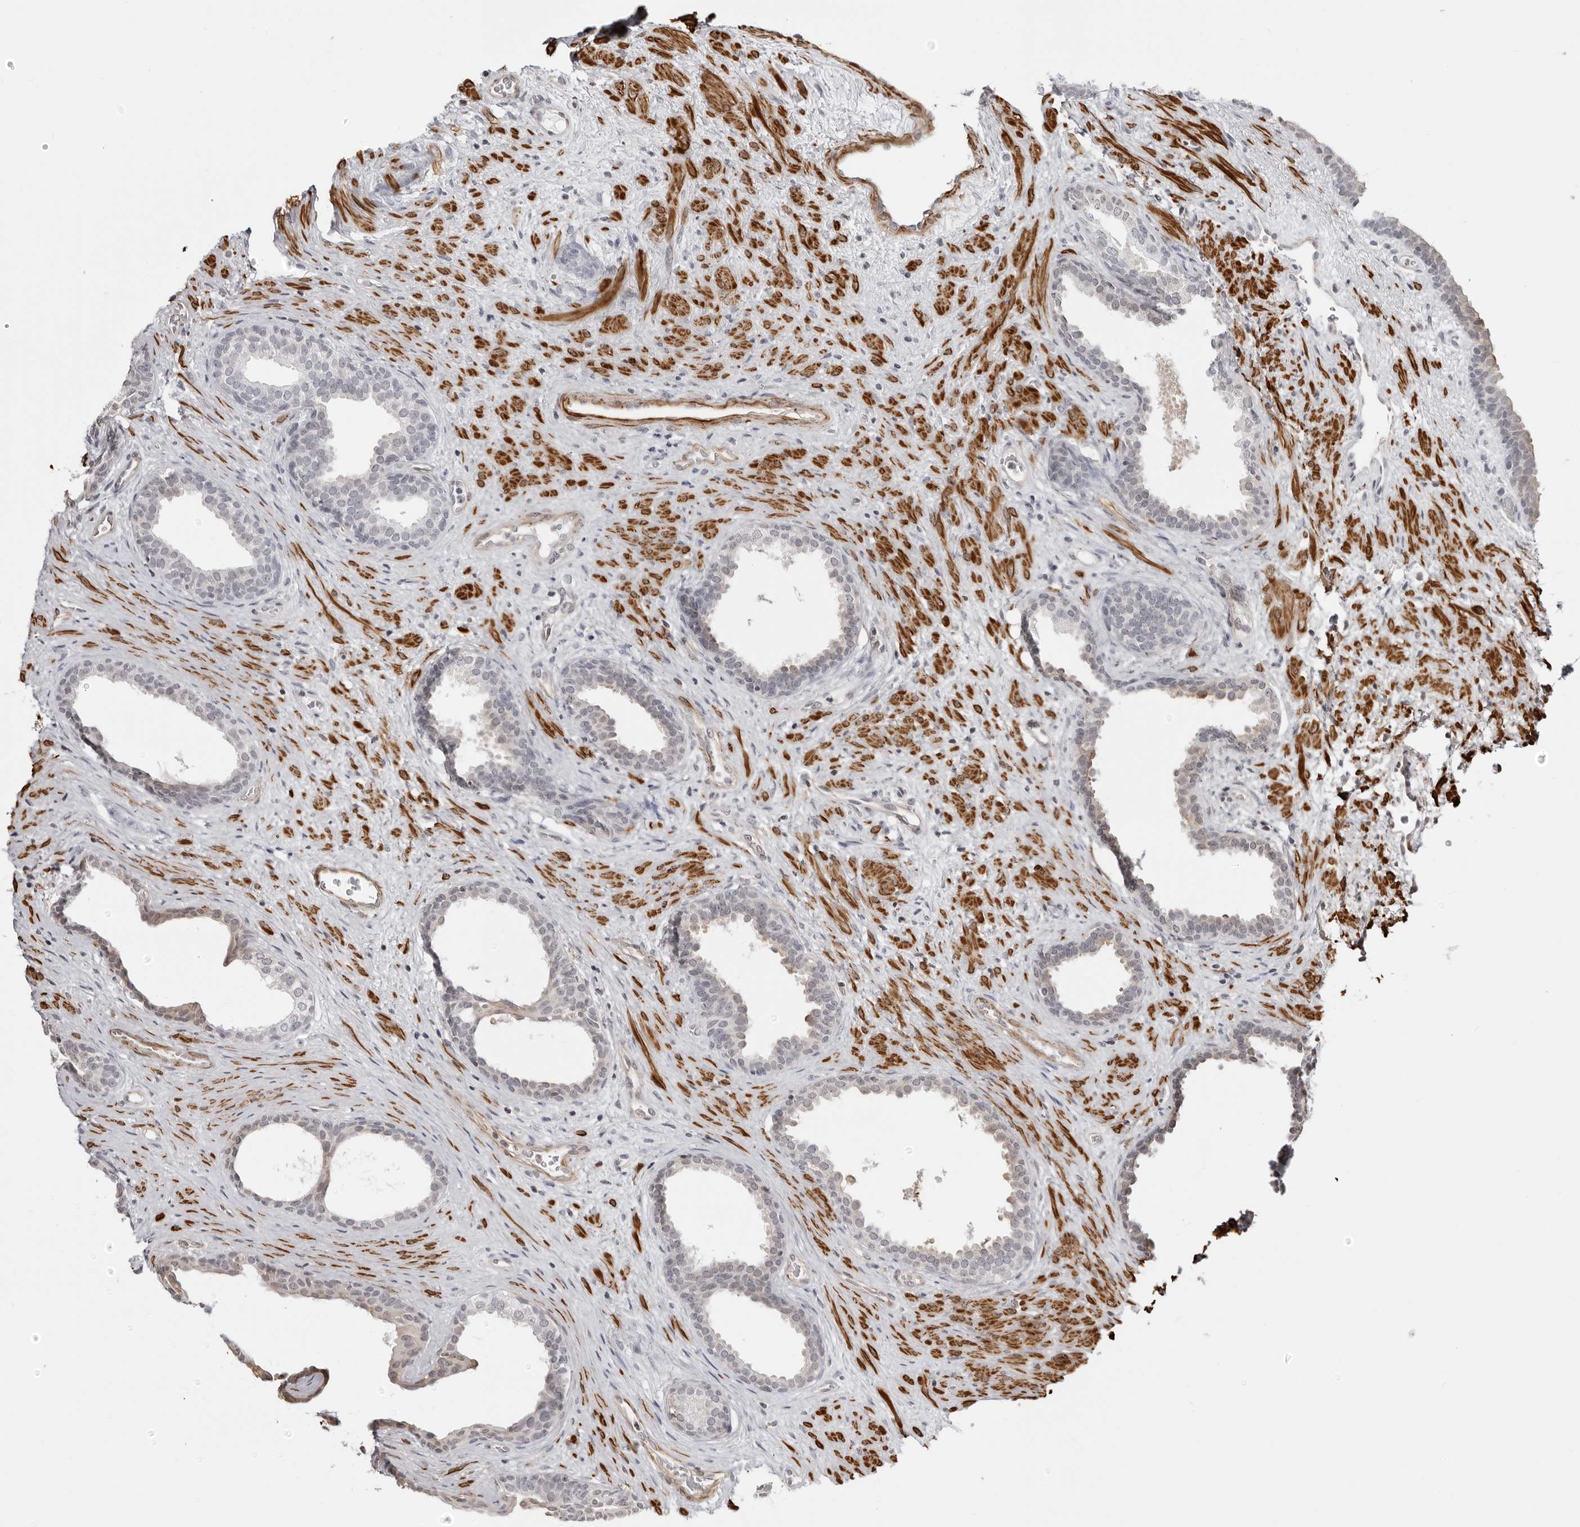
{"staining": {"intensity": "negative", "quantity": "none", "location": "none"}, "tissue": "prostate", "cell_type": "Glandular cells", "image_type": "normal", "snomed": [{"axis": "morphology", "description": "Normal tissue, NOS"}, {"axis": "topography", "description": "Prostate"}], "caption": "This photomicrograph is of normal prostate stained with immunohistochemistry (IHC) to label a protein in brown with the nuclei are counter-stained blue. There is no positivity in glandular cells. Brightfield microscopy of IHC stained with DAB (brown) and hematoxylin (blue), captured at high magnification.", "gene": "UNK", "patient": {"sex": "male", "age": 76}}